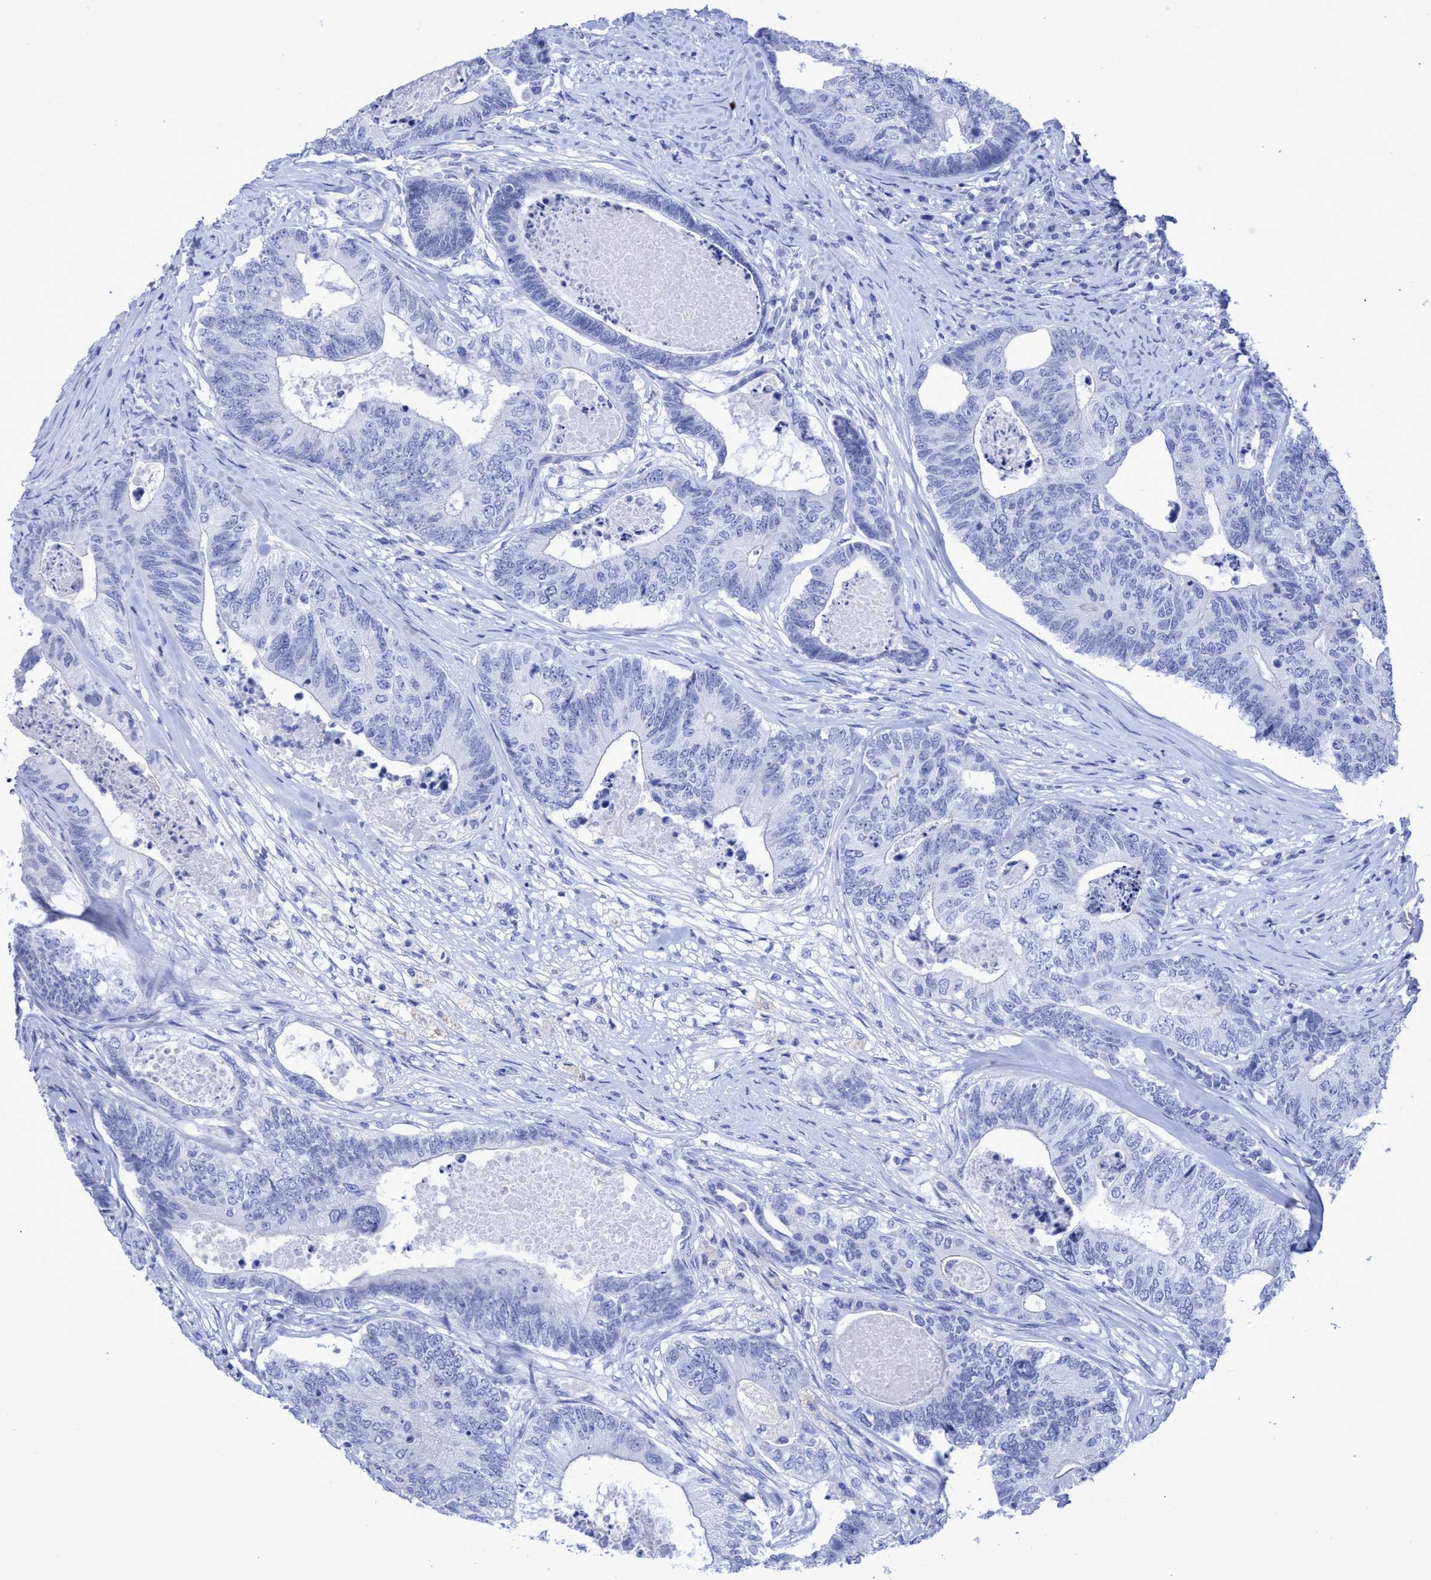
{"staining": {"intensity": "negative", "quantity": "none", "location": "none"}, "tissue": "colorectal cancer", "cell_type": "Tumor cells", "image_type": "cancer", "snomed": [{"axis": "morphology", "description": "Adenocarcinoma, NOS"}, {"axis": "topography", "description": "Colon"}], "caption": "The IHC histopathology image has no significant positivity in tumor cells of adenocarcinoma (colorectal) tissue. (DAB IHC with hematoxylin counter stain).", "gene": "INSL6", "patient": {"sex": "female", "age": 67}}